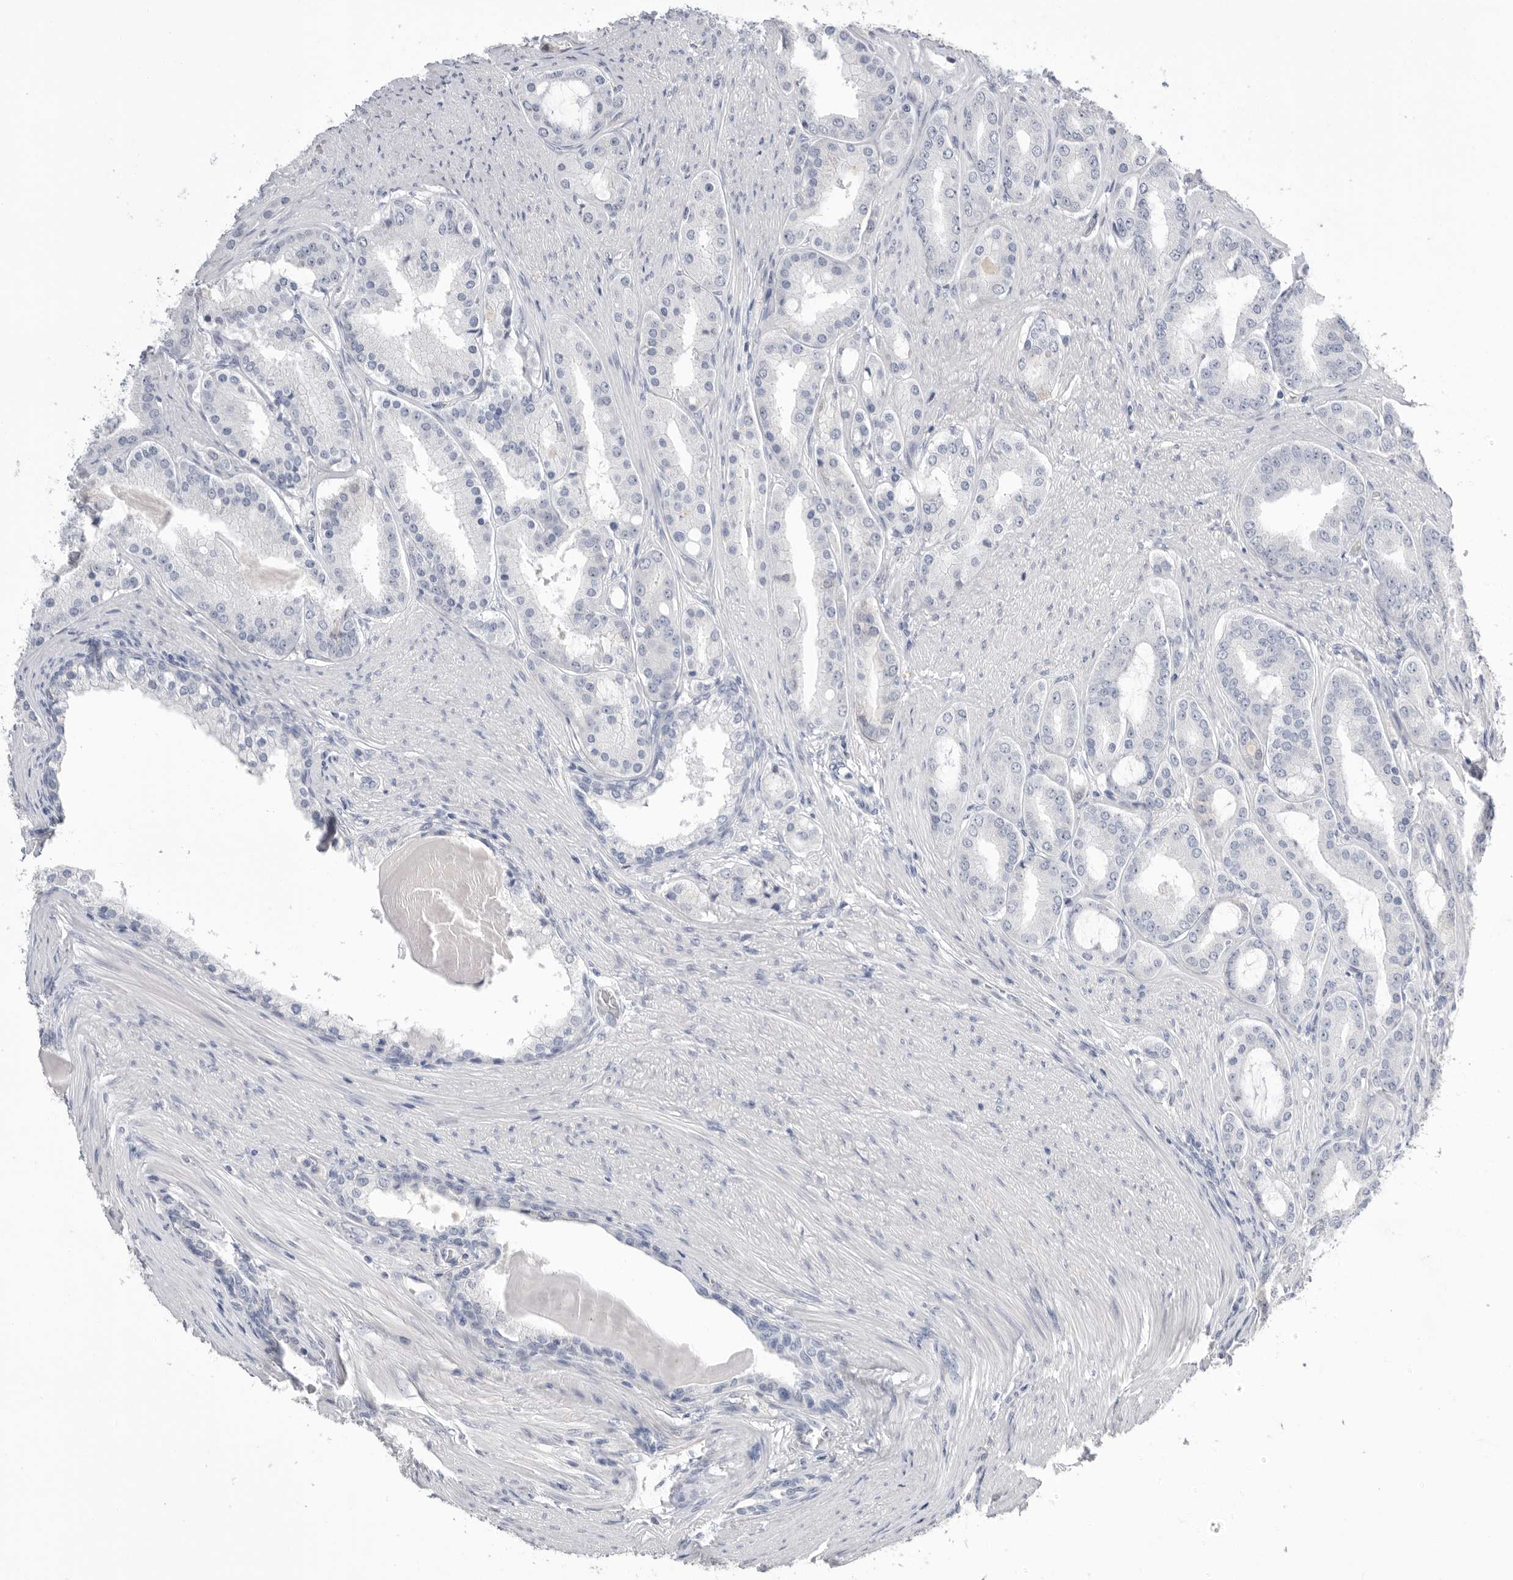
{"staining": {"intensity": "negative", "quantity": "none", "location": "none"}, "tissue": "prostate cancer", "cell_type": "Tumor cells", "image_type": "cancer", "snomed": [{"axis": "morphology", "description": "Adenocarcinoma, High grade"}, {"axis": "topography", "description": "Prostate"}], "caption": "IHC image of prostate cancer stained for a protein (brown), which displays no expression in tumor cells. (Brightfield microscopy of DAB immunohistochemistry (IHC) at high magnification).", "gene": "APOA2", "patient": {"sex": "male", "age": 60}}